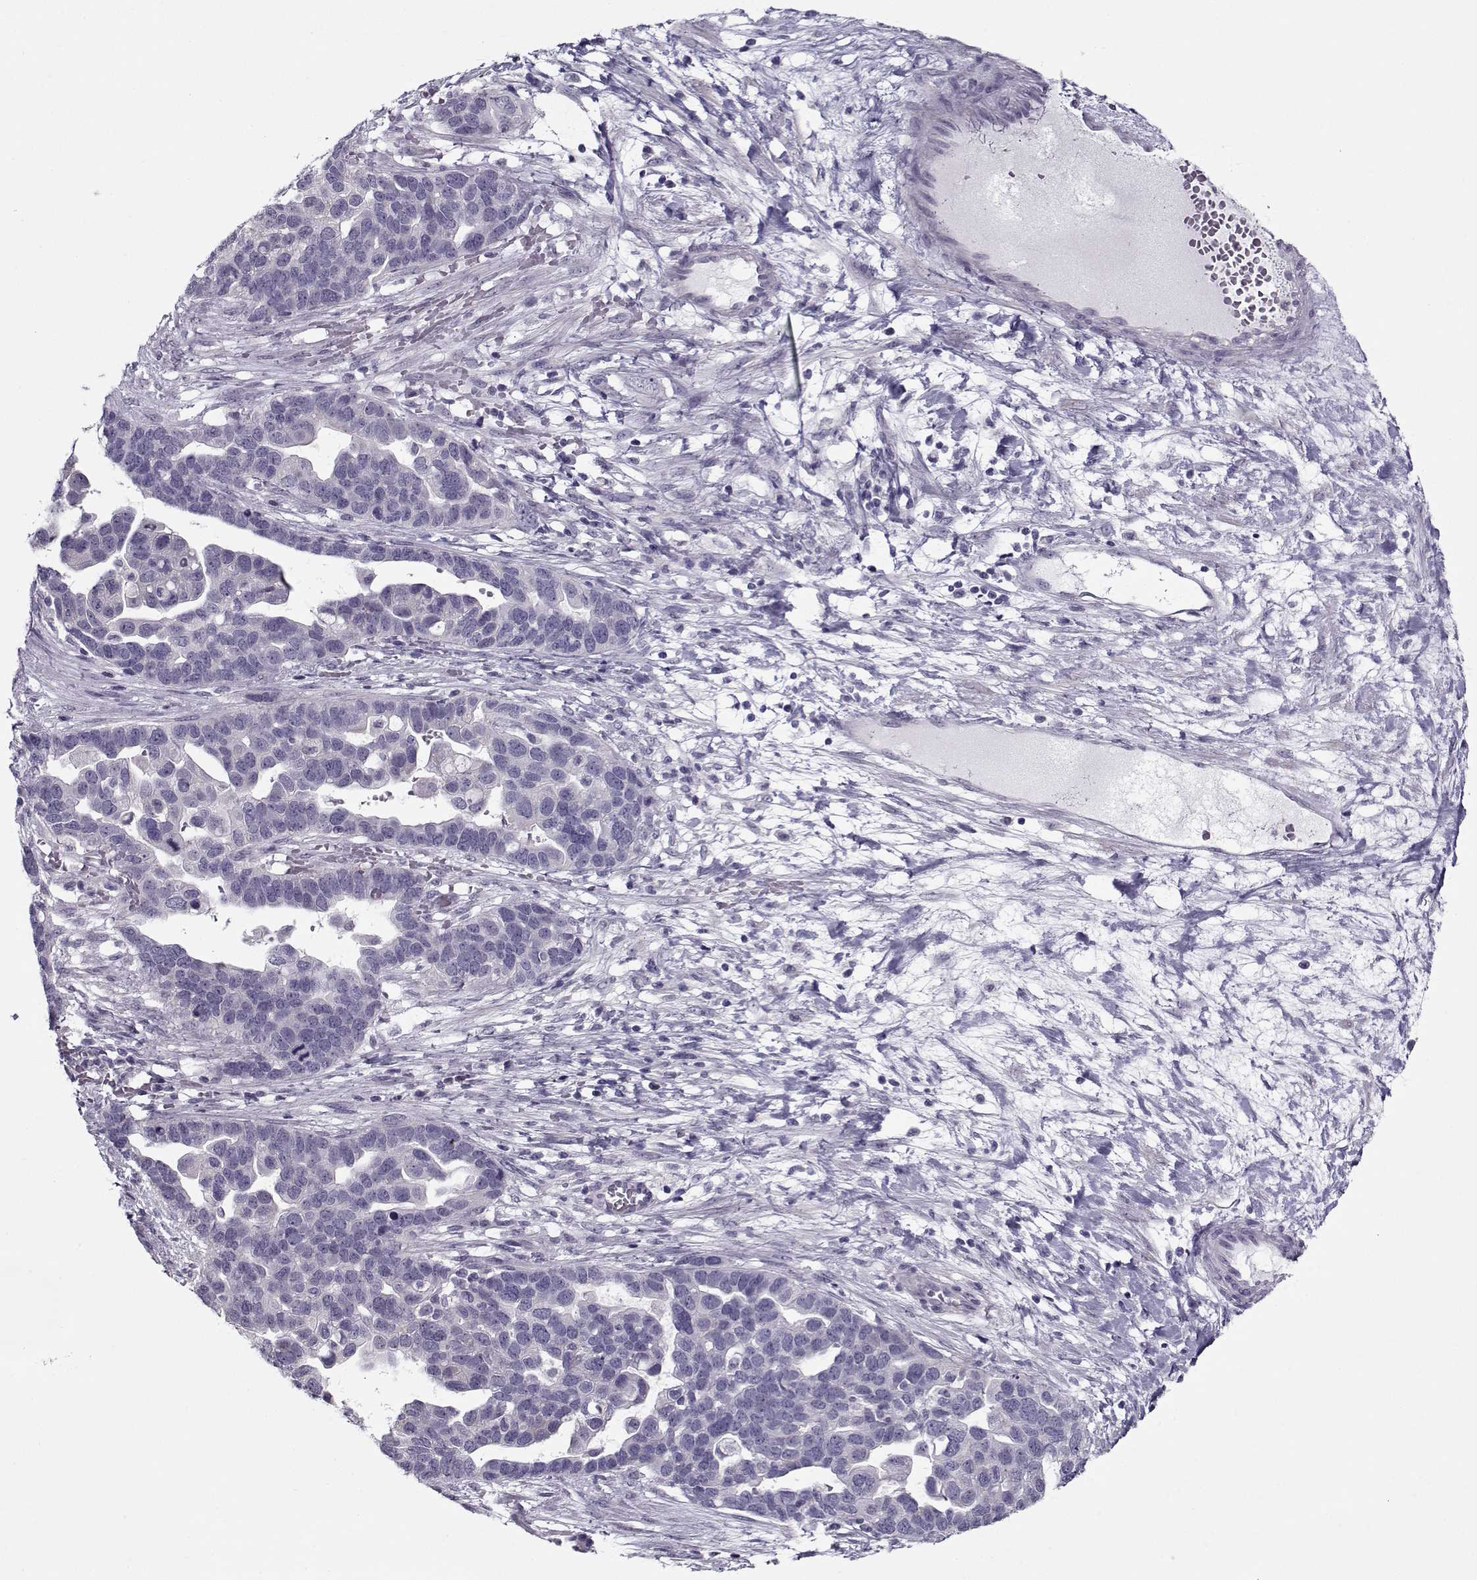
{"staining": {"intensity": "negative", "quantity": "none", "location": "none"}, "tissue": "ovarian cancer", "cell_type": "Tumor cells", "image_type": "cancer", "snomed": [{"axis": "morphology", "description": "Cystadenocarcinoma, serous, NOS"}, {"axis": "topography", "description": "Ovary"}], "caption": "IHC of human ovarian cancer (serous cystadenocarcinoma) shows no positivity in tumor cells.", "gene": "CIBAR1", "patient": {"sex": "female", "age": 54}}